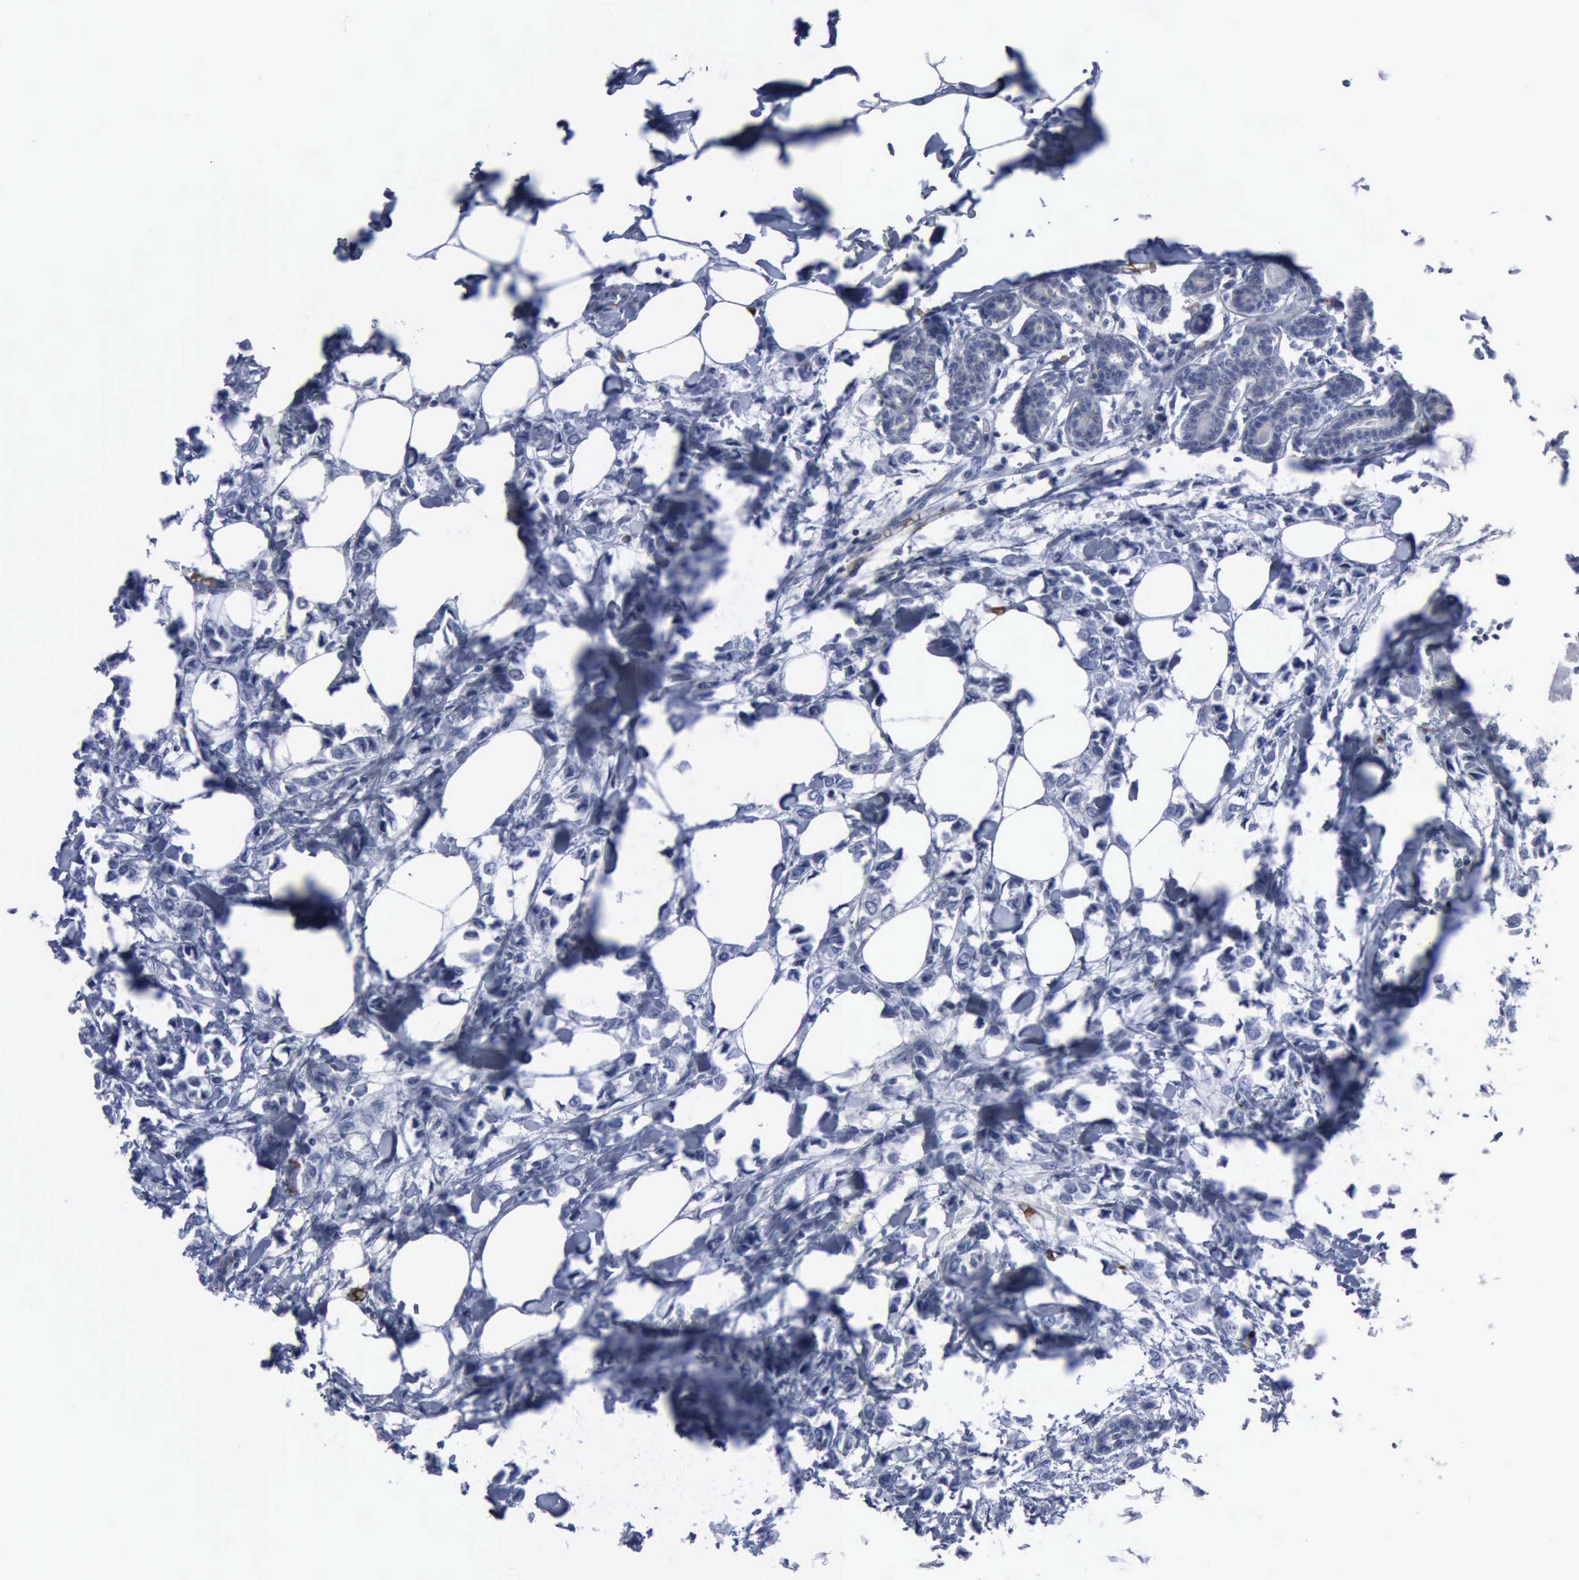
{"staining": {"intensity": "negative", "quantity": "none", "location": "none"}, "tissue": "breast cancer", "cell_type": "Tumor cells", "image_type": "cancer", "snomed": [{"axis": "morphology", "description": "Lobular carcinoma"}, {"axis": "topography", "description": "Breast"}], "caption": "DAB (3,3'-diaminobenzidine) immunohistochemical staining of human breast lobular carcinoma reveals no significant expression in tumor cells. (DAB (3,3'-diaminobenzidine) IHC with hematoxylin counter stain).", "gene": "TGFB1", "patient": {"sex": "female", "age": 51}}